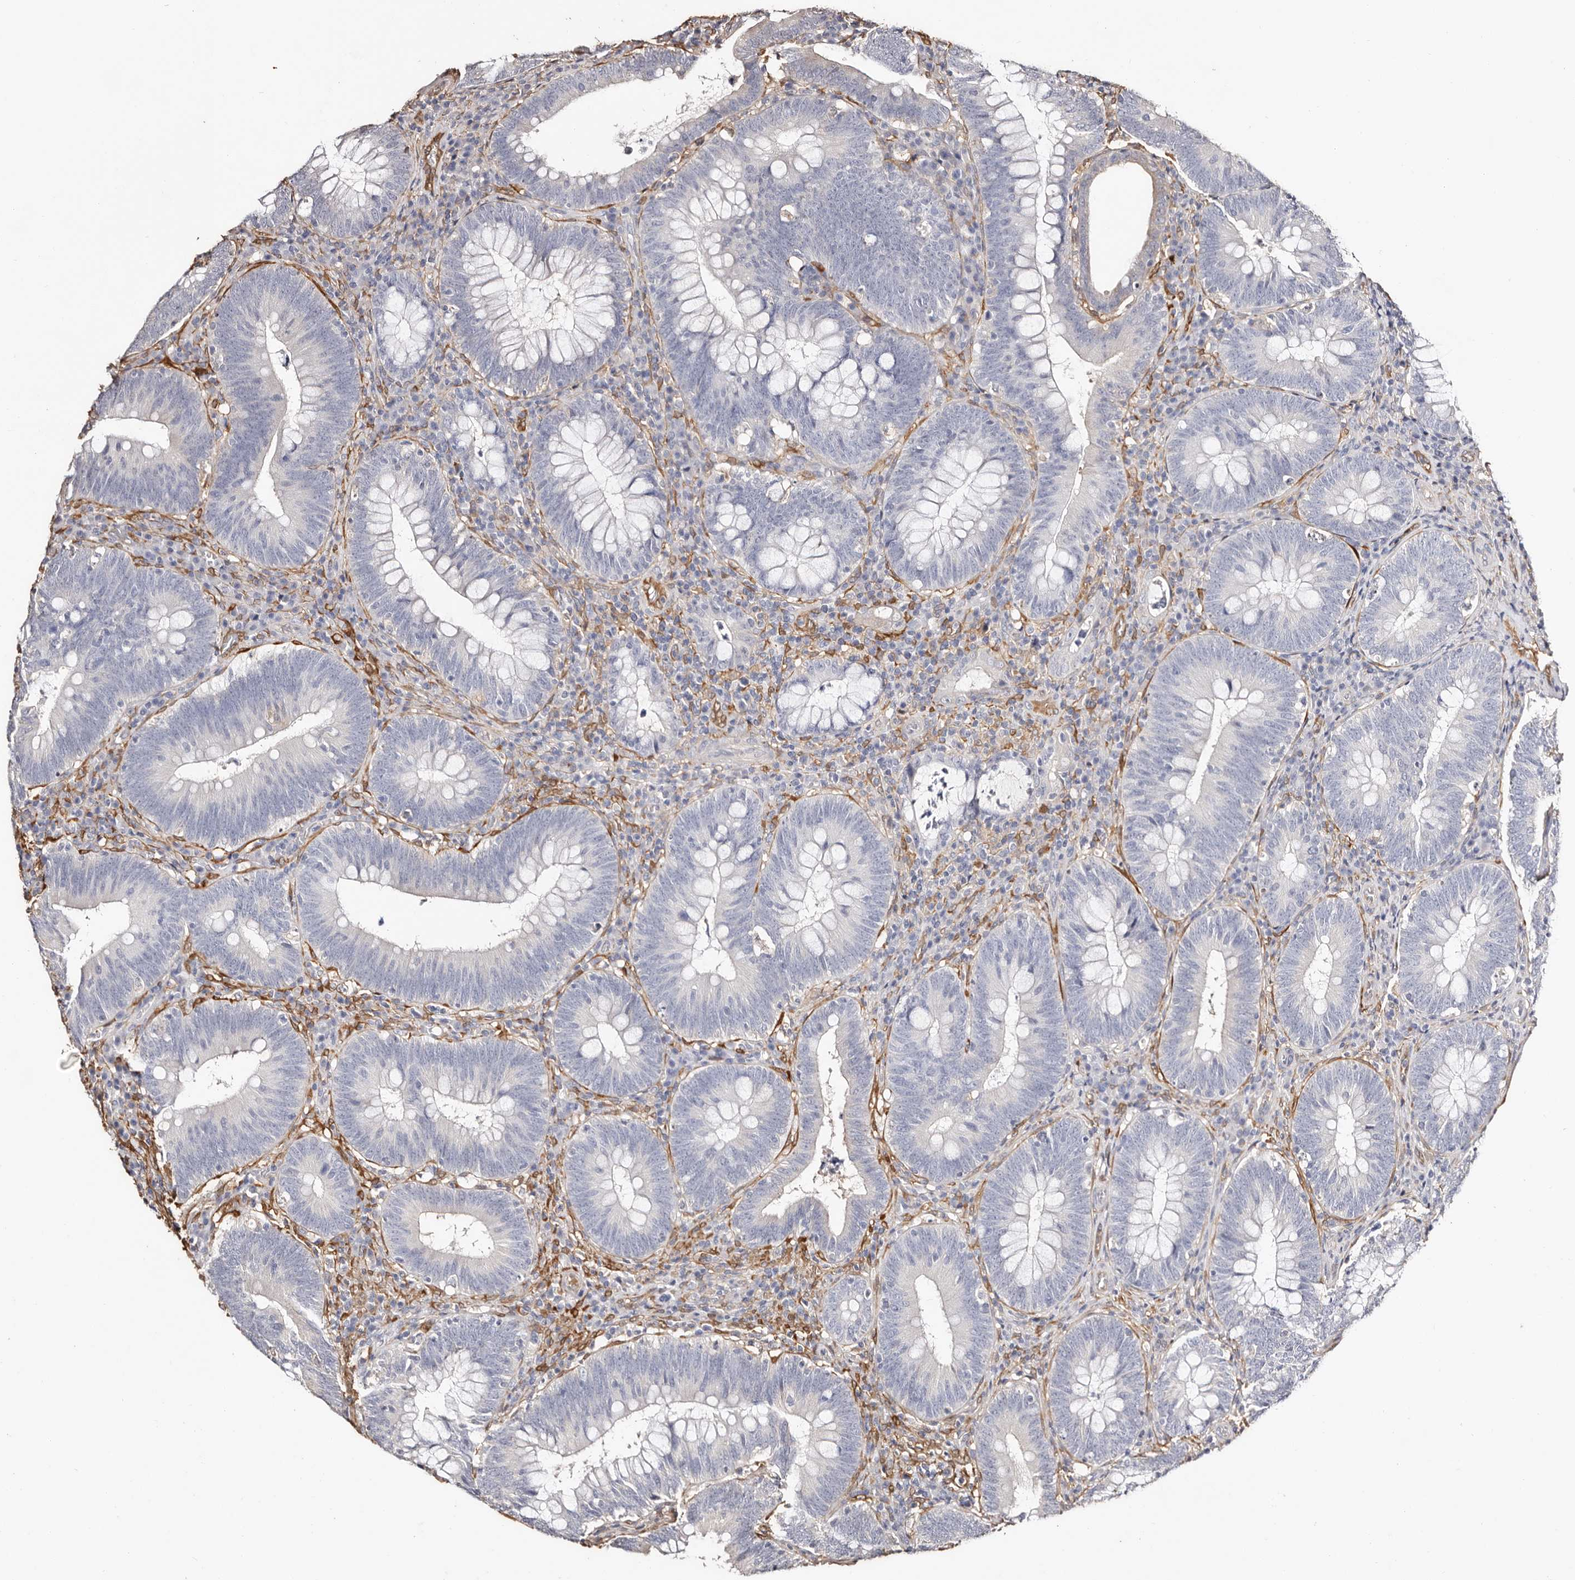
{"staining": {"intensity": "negative", "quantity": "none", "location": "none"}, "tissue": "colorectal cancer", "cell_type": "Tumor cells", "image_type": "cancer", "snomed": [{"axis": "morphology", "description": "Normal tissue, NOS"}, {"axis": "topography", "description": "Colon"}], "caption": "Tumor cells show no significant protein expression in colorectal cancer.", "gene": "TGM2", "patient": {"sex": "female", "age": 82}}